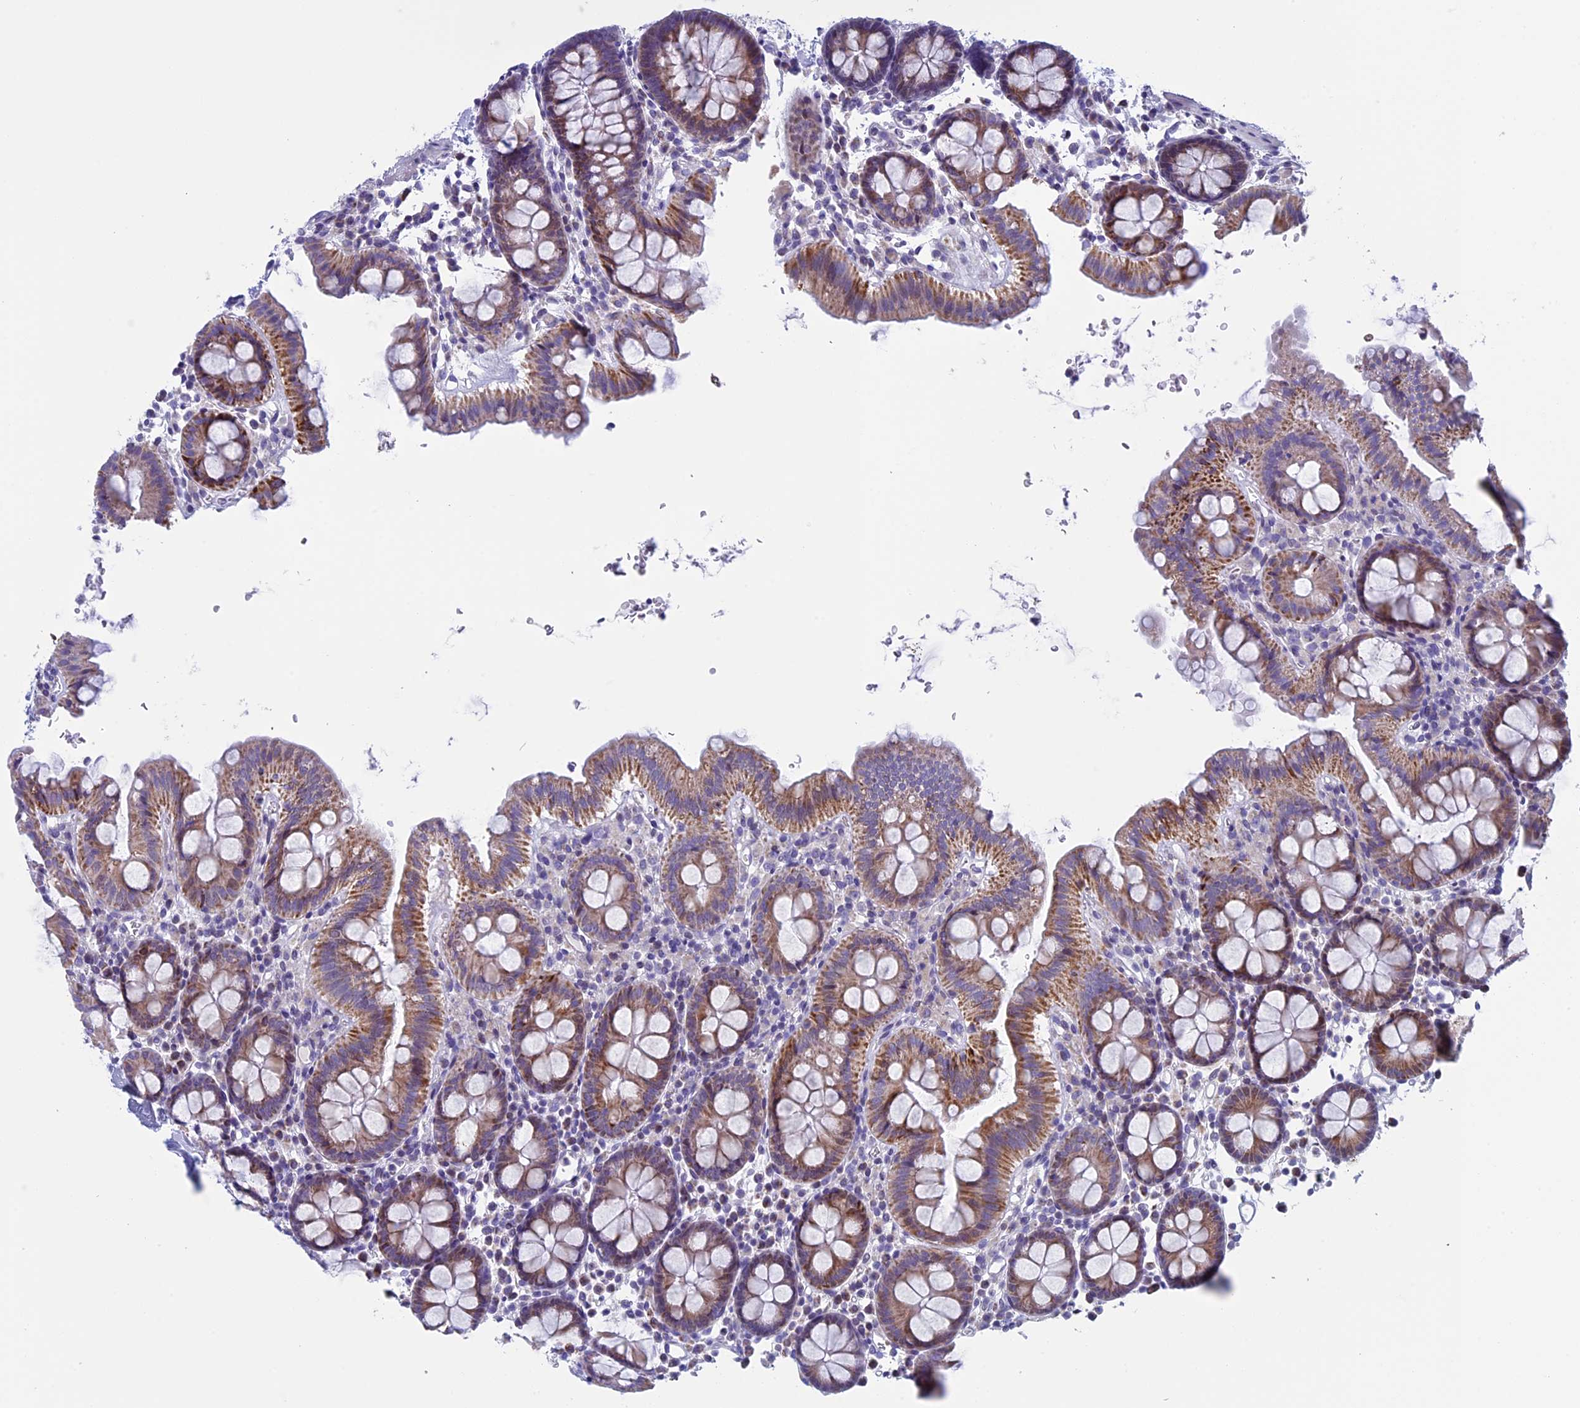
{"staining": {"intensity": "moderate", "quantity": ">75%", "location": "cytoplasmic/membranous"}, "tissue": "colon", "cell_type": "Glandular cells", "image_type": "normal", "snomed": [{"axis": "morphology", "description": "Normal tissue, NOS"}, {"axis": "topography", "description": "Colon"}], "caption": "Immunohistochemical staining of benign human colon shows medium levels of moderate cytoplasmic/membranous positivity in approximately >75% of glandular cells. Using DAB (3,3'-diaminobenzidine) (brown) and hematoxylin (blue) stains, captured at high magnification using brightfield microscopy.", "gene": "ZNF563", "patient": {"sex": "male", "age": 75}}